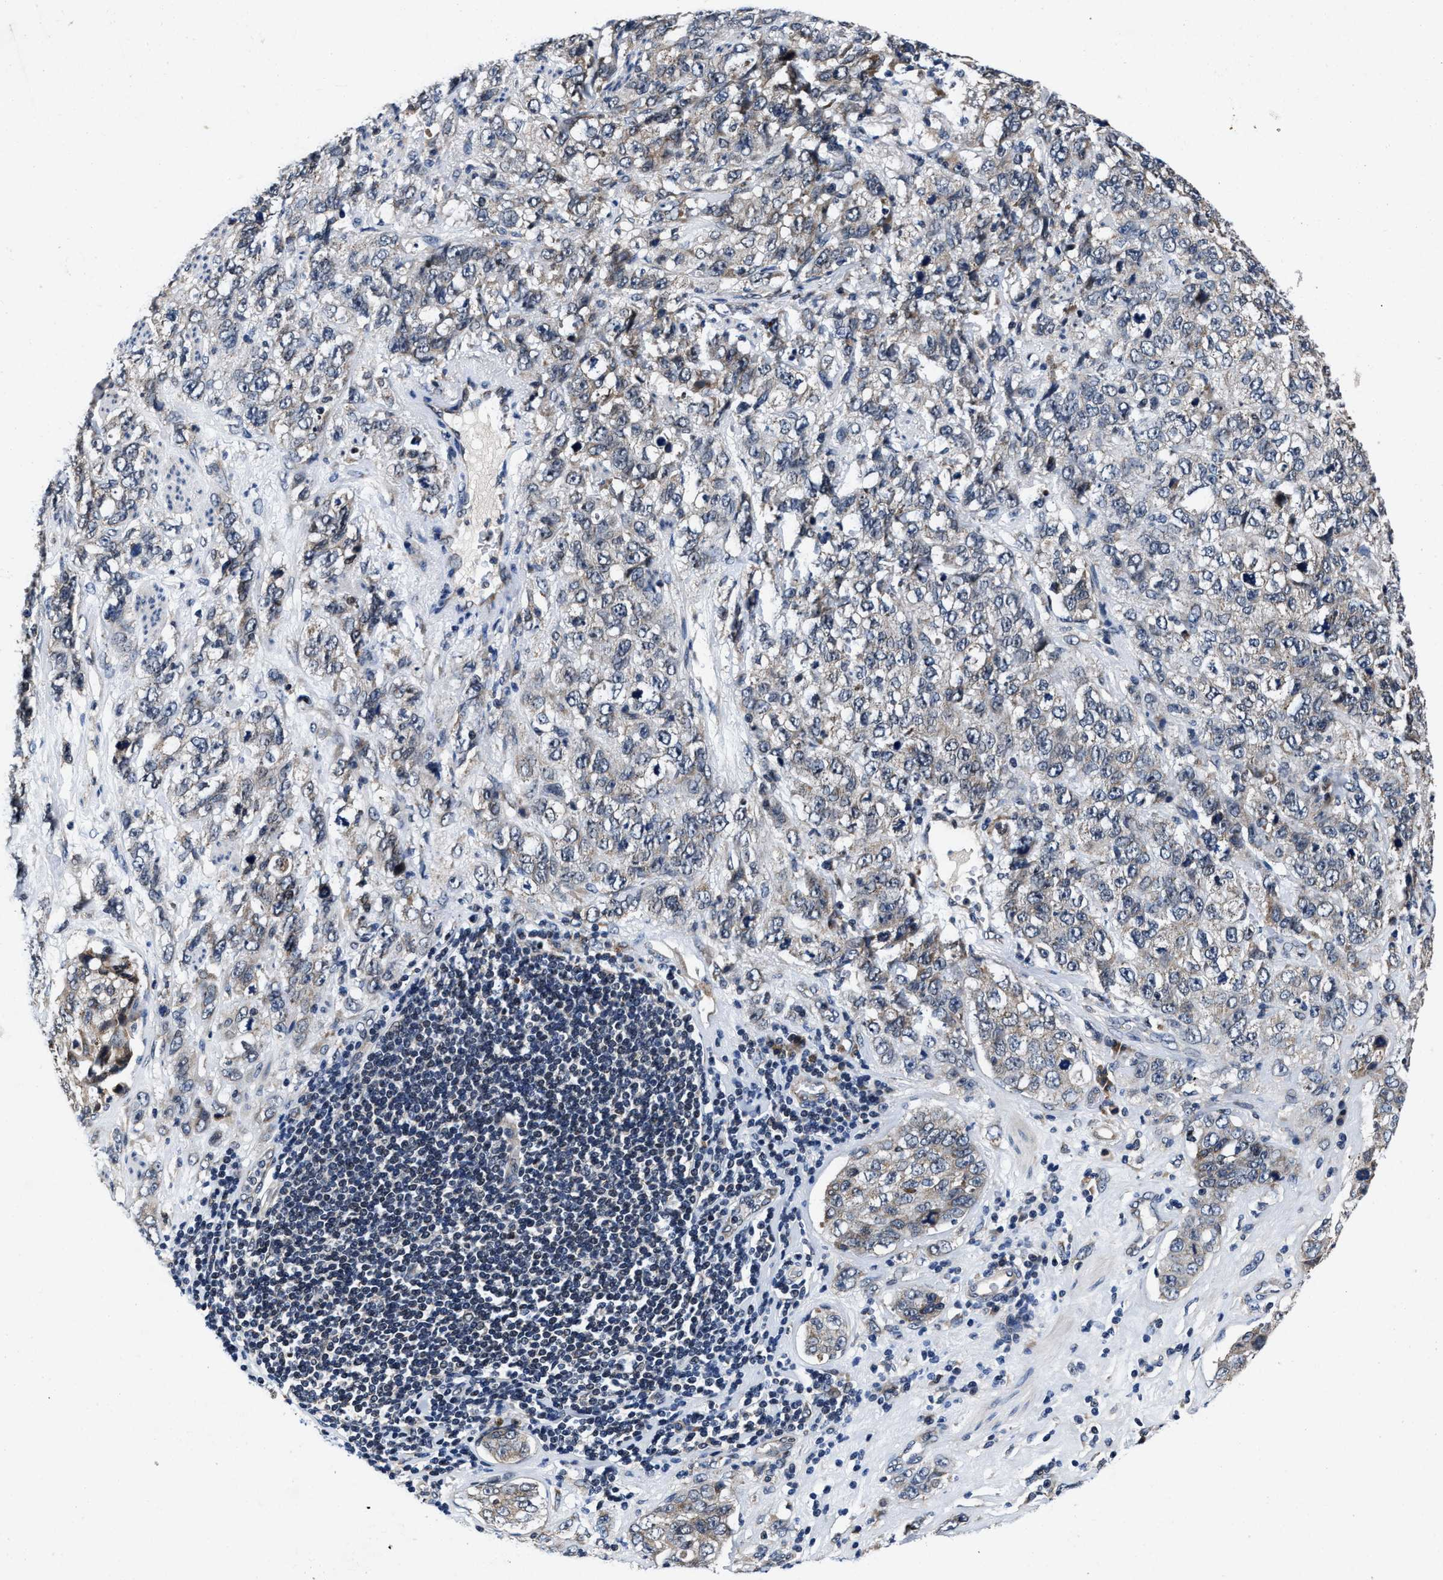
{"staining": {"intensity": "weak", "quantity": "<25%", "location": "cytoplasmic/membranous"}, "tissue": "stomach cancer", "cell_type": "Tumor cells", "image_type": "cancer", "snomed": [{"axis": "morphology", "description": "Adenocarcinoma, NOS"}, {"axis": "topography", "description": "Stomach"}], "caption": "Immunohistochemical staining of human stomach cancer (adenocarcinoma) exhibits no significant positivity in tumor cells.", "gene": "TMEM53", "patient": {"sex": "male", "age": 48}}